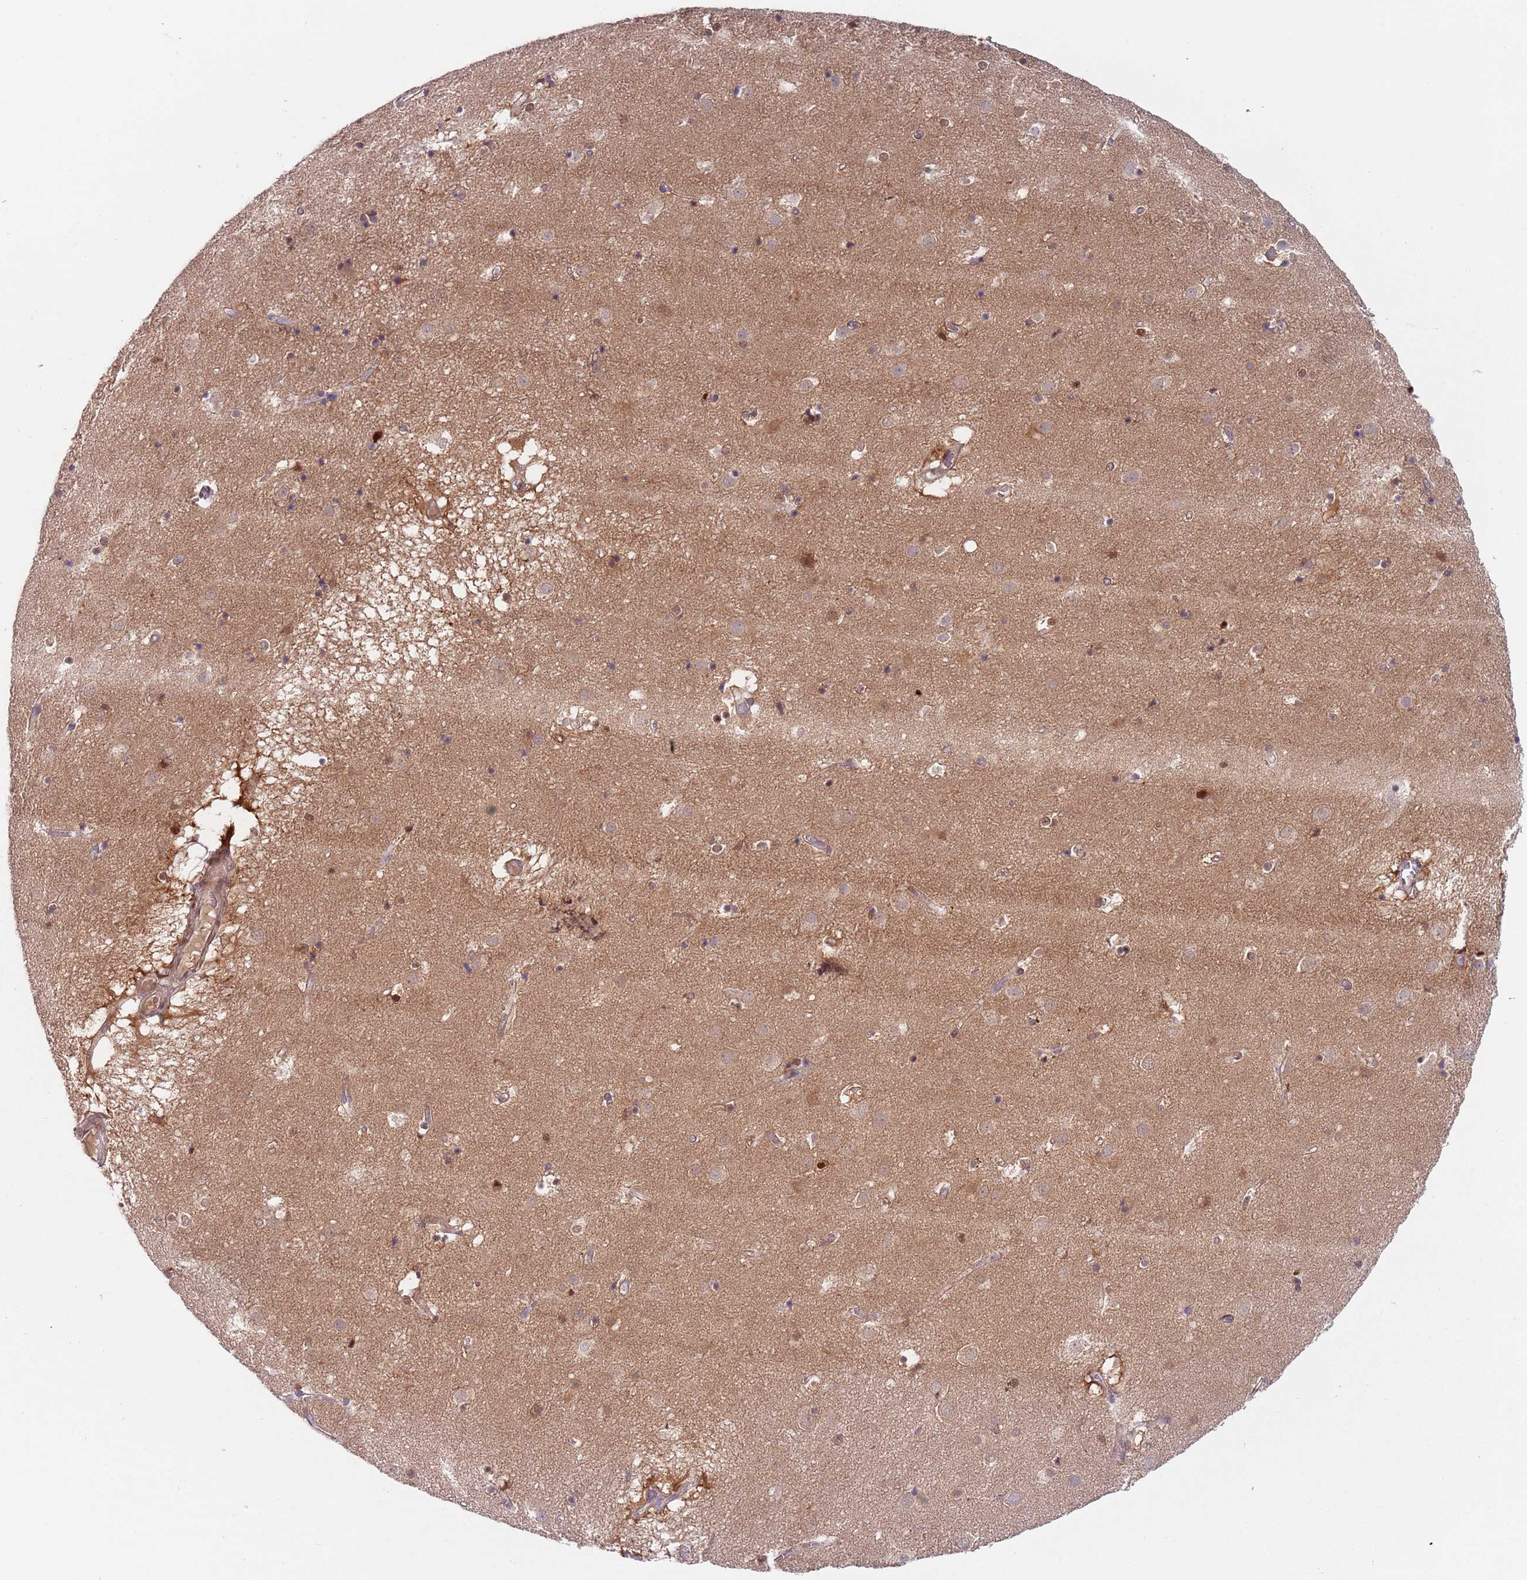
{"staining": {"intensity": "moderate", "quantity": "<25%", "location": "nuclear"}, "tissue": "caudate", "cell_type": "Glial cells", "image_type": "normal", "snomed": [{"axis": "morphology", "description": "Normal tissue, NOS"}, {"axis": "topography", "description": "Lateral ventricle wall"}], "caption": "Normal caudate displays moderate nuclear positivity in approximately <25% of glial cells, visualized by immunohistochemistry.", "gene": "RMND5B", "patient": {"sex": "male", "age": 70}}